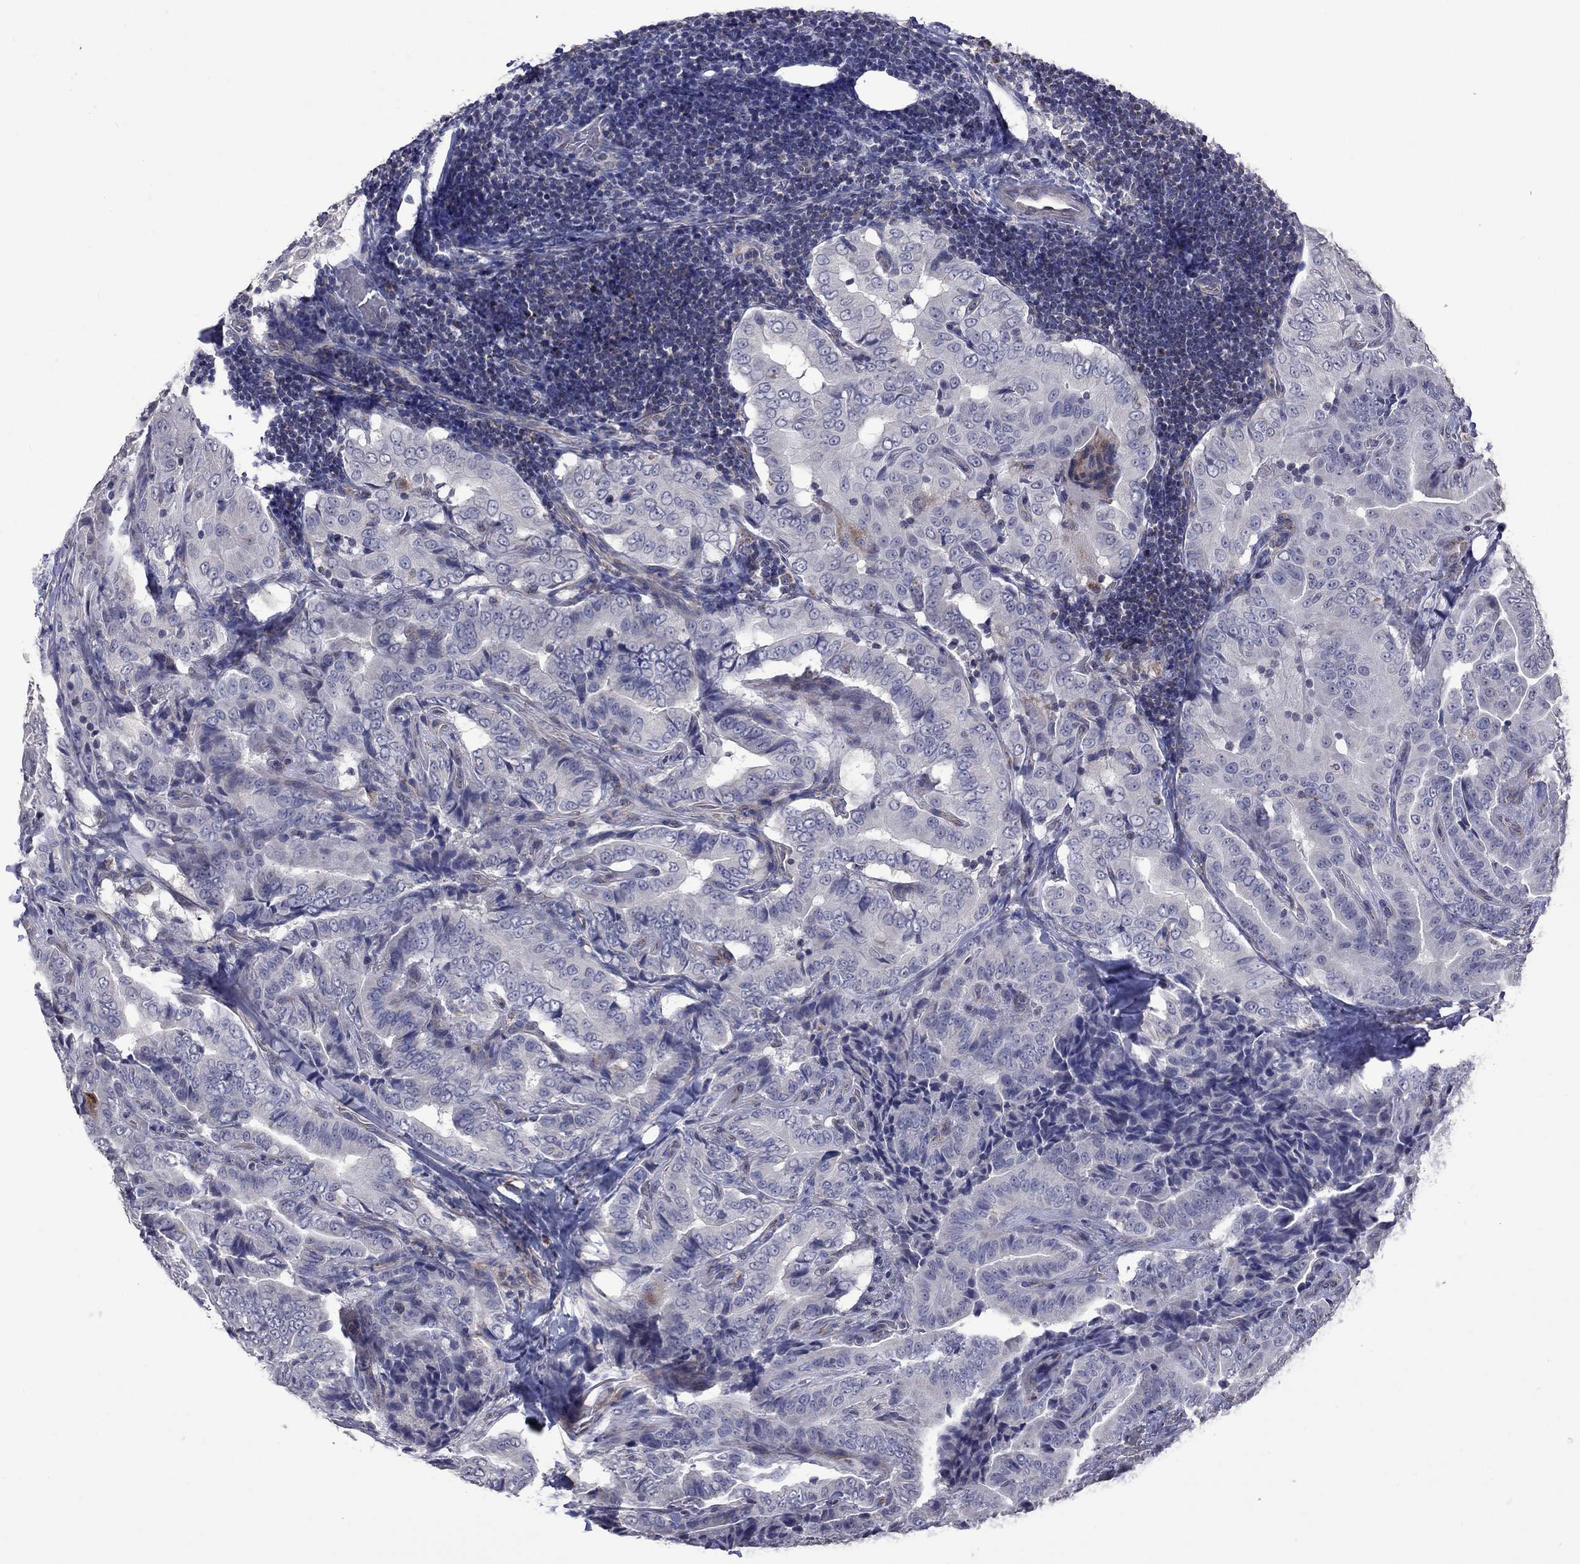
{"staining": {"intensity": "negative", "quantity": "none", "location": "none"}, "tissue": "thyroid cancer", "cell_type": "Tumor cells", "image_type": "cancer", "snomed": [{"axis": "morphology", "description": "Papillary adenocarcinoma, NOS"}, {"axis": "topography", "description": "Thyroid gland"}], "caption": "Immunohistochemistry (IHC) histopathology image of papillary adenocarcinoma (thyroid) stained for a protein (brown), which reveals no expression in tumor cells.", "gene": "NDUFB1", "patient": {"sex": "male", "age": 61}}